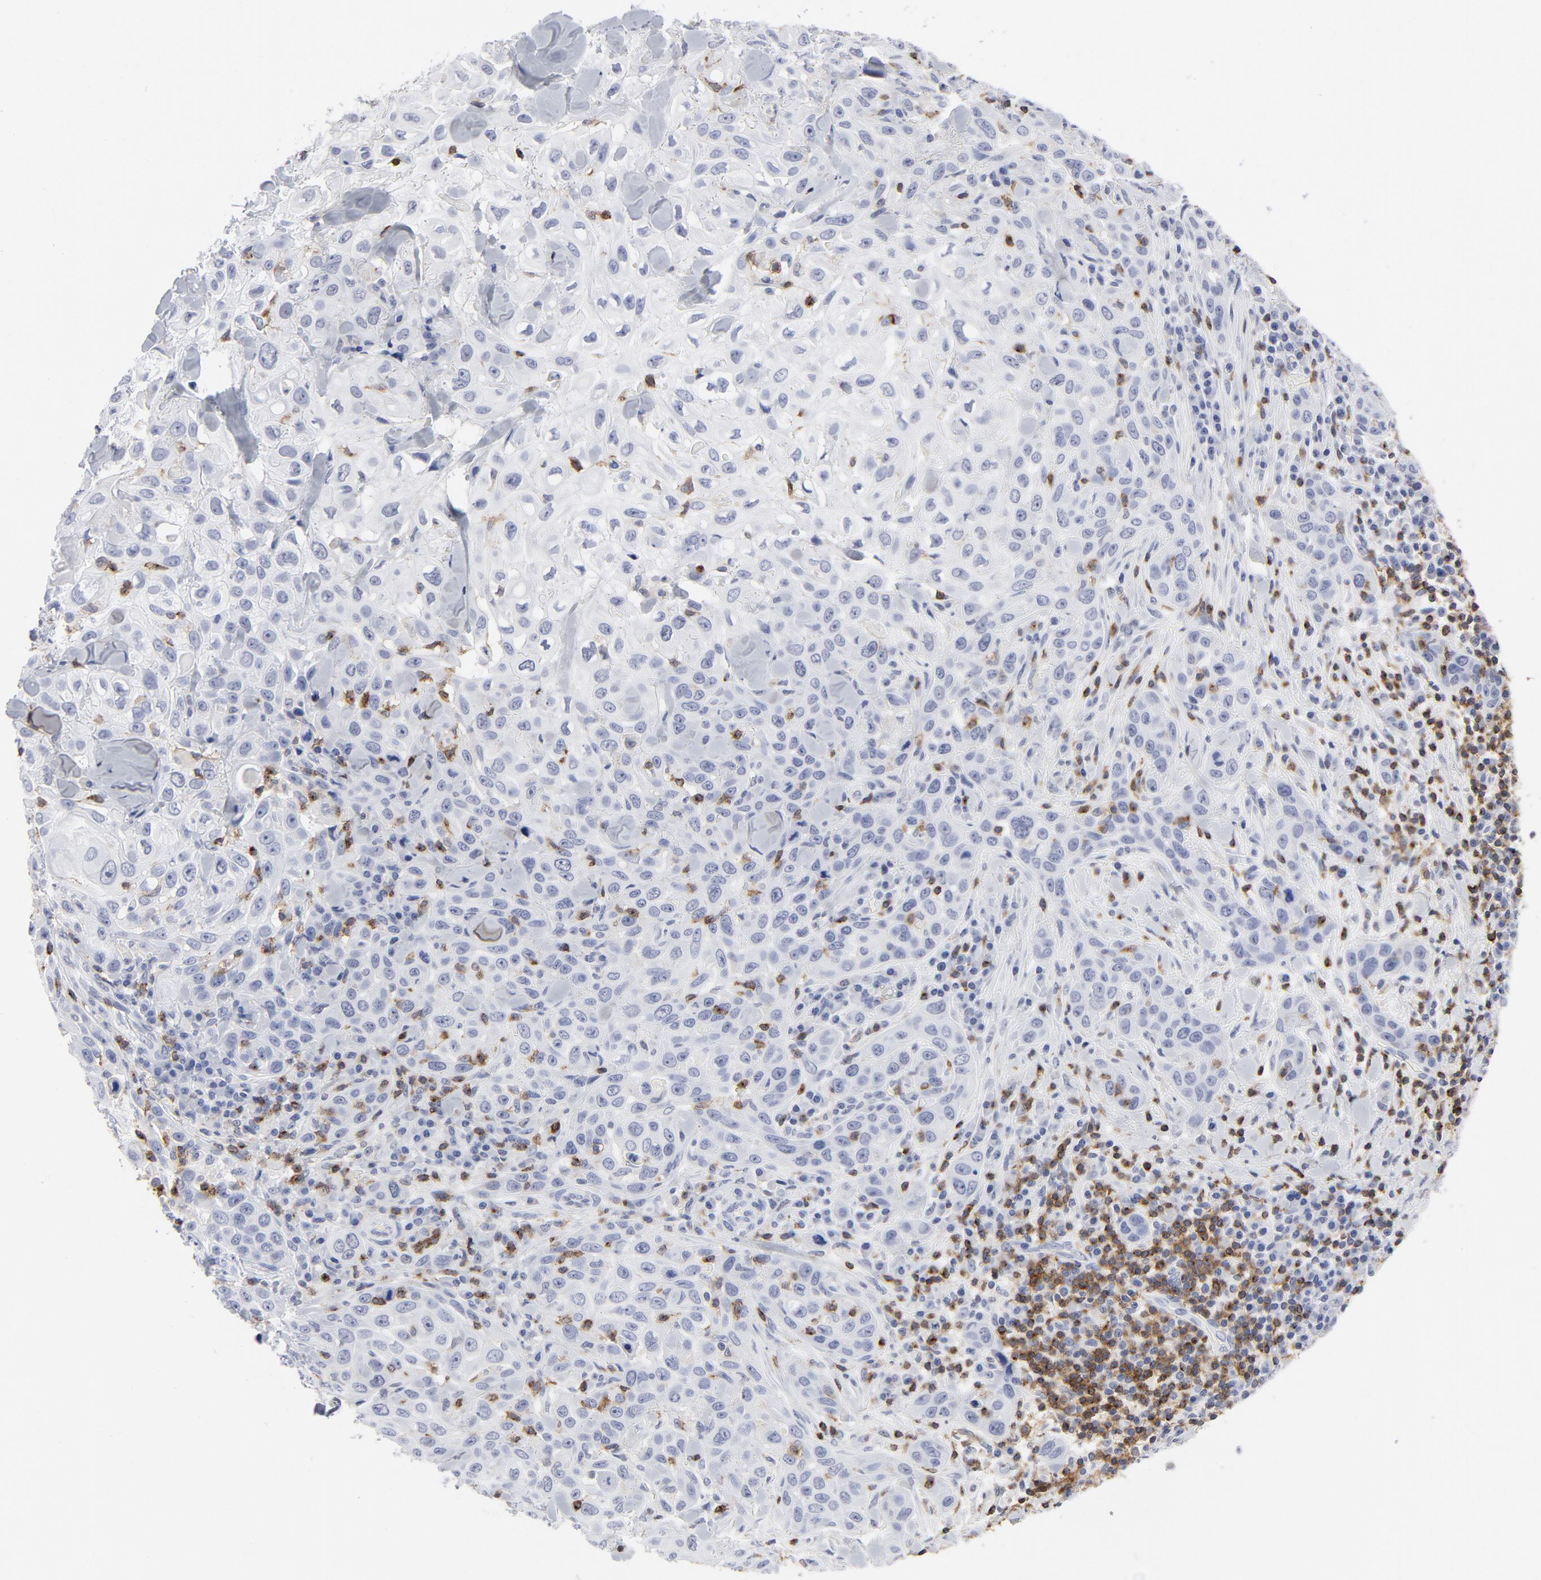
{"staining": {"intensity": "negative", "quantity": "none", "location": "none"}, "tissue": "skin cancer", "cell_type": "Tumor cells", "image_type": "cancer", "snomed": [{"axis": "morphology", "description": "Squamous cell carcinoma, NOS"}, {"axis": "topography", "description": "Skin"}], "caption": "Immunohistochemistry (IHC) photomicrograph of neoplastic tissue: human squamous cell carcinoma (skin) stained with DAB (3,3'-diaminobenzidine) demonstrates no significant protein staining in tumor cells.", "gene": "CD2", "patient": {"sex": "male", "age": 84}}